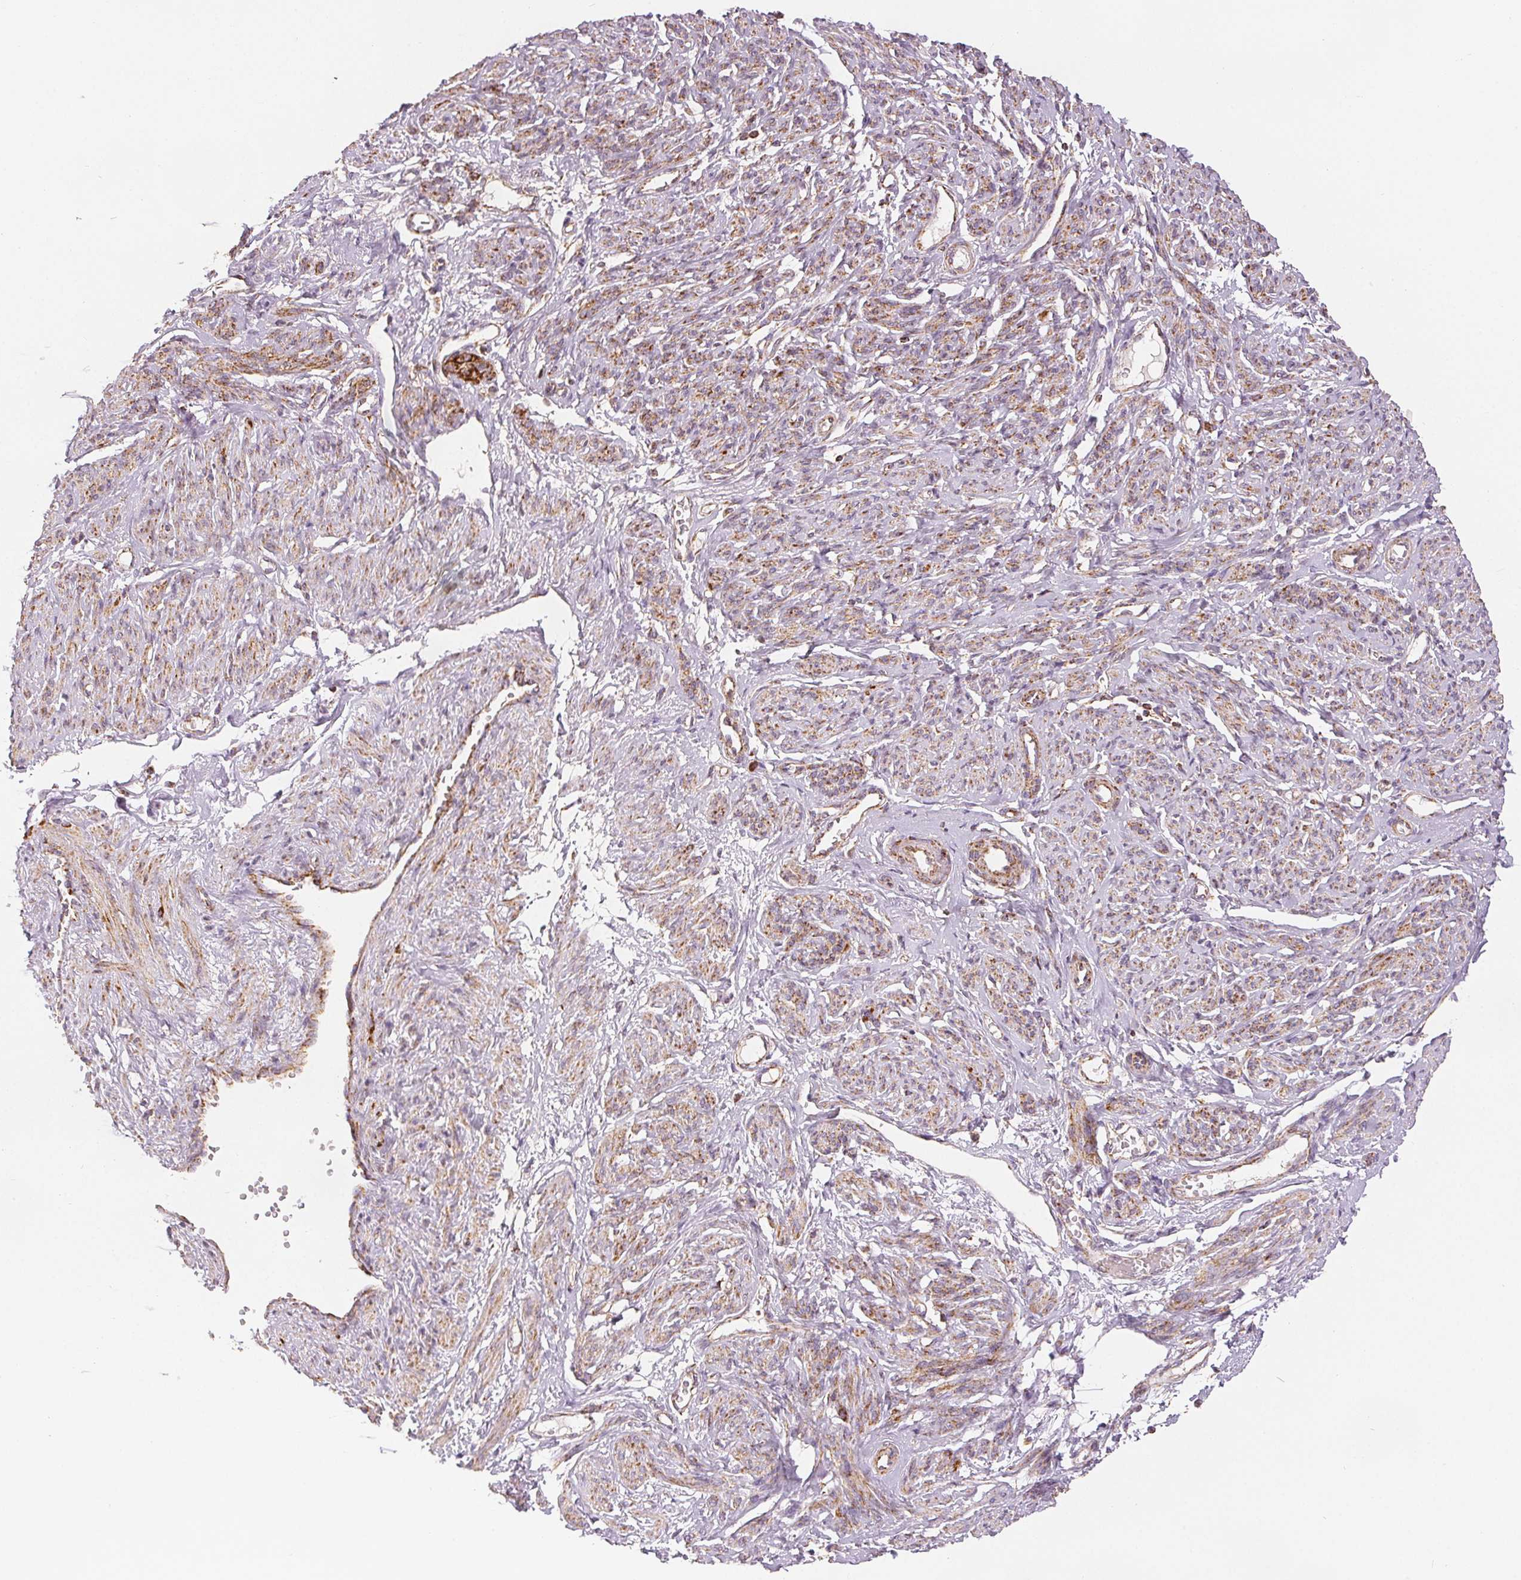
{"staining": {"intensity": "moderate", "quantity": "25%-75%", "location": "cytoplasmic/membranous"}, "tissue": "smooth muscle", "cell_type": "Smooth muscle cells", "image_type": "normal", "snomed": [{"axis": "morphology", "description": "Normal tissue, NOS"}, {"axis": "topography", "description": "Smooth muscle"}], "caption": "Unremarkable smooth muscle was stained to show a protein in brown. There is medium levels of moderate cytoplasmic/membranous expression in about 25%-75% of smooth muscle cells. (Stains: DAB in brown, nuclei in blue, Microscopy: brightfield microscopy at high magnification).", "gene": "SDHB", "patient": {"sex": "female", "age": 65}}